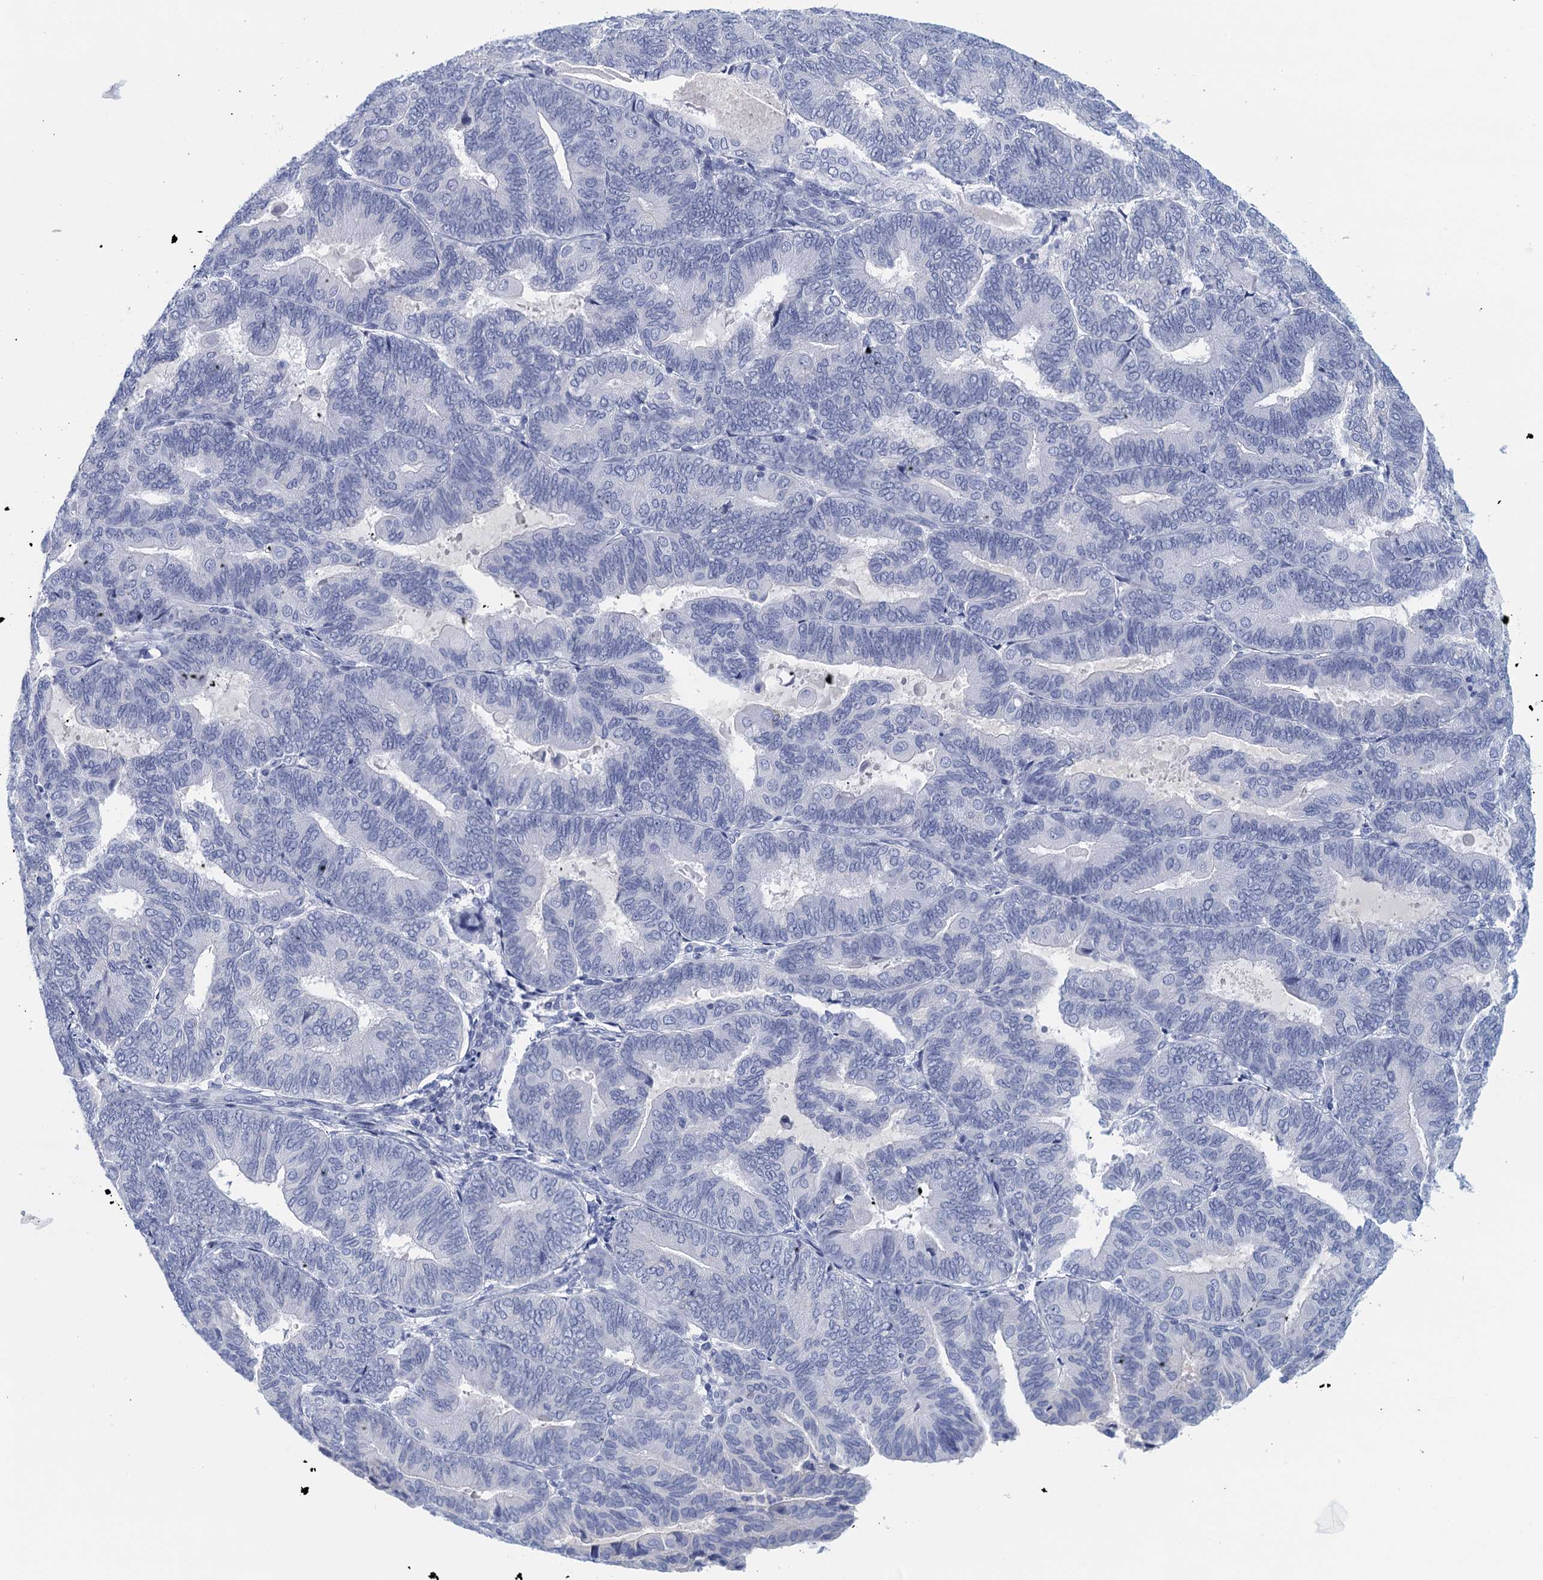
{"staining": {"intensity": "negative", "quantity": "none", "location": "none"}, "tissue": "endometrial cancer", "cell_type": "Tumor cells", "image_type": "cancer", "snomed": [{"axis": "morphology", "description": "Adenocarcinoma, NOS"}, {"axis": "topography", "description": "Endometrium"}], "caption": "Immunohistochemistry (IHC) photomicrograph of human endometrial cancer stained for a protein (brown), which exhibits no positivity in tumor cells.", "gene": "CYP51A1", "patient": {"sex": "female", "age": 81}}